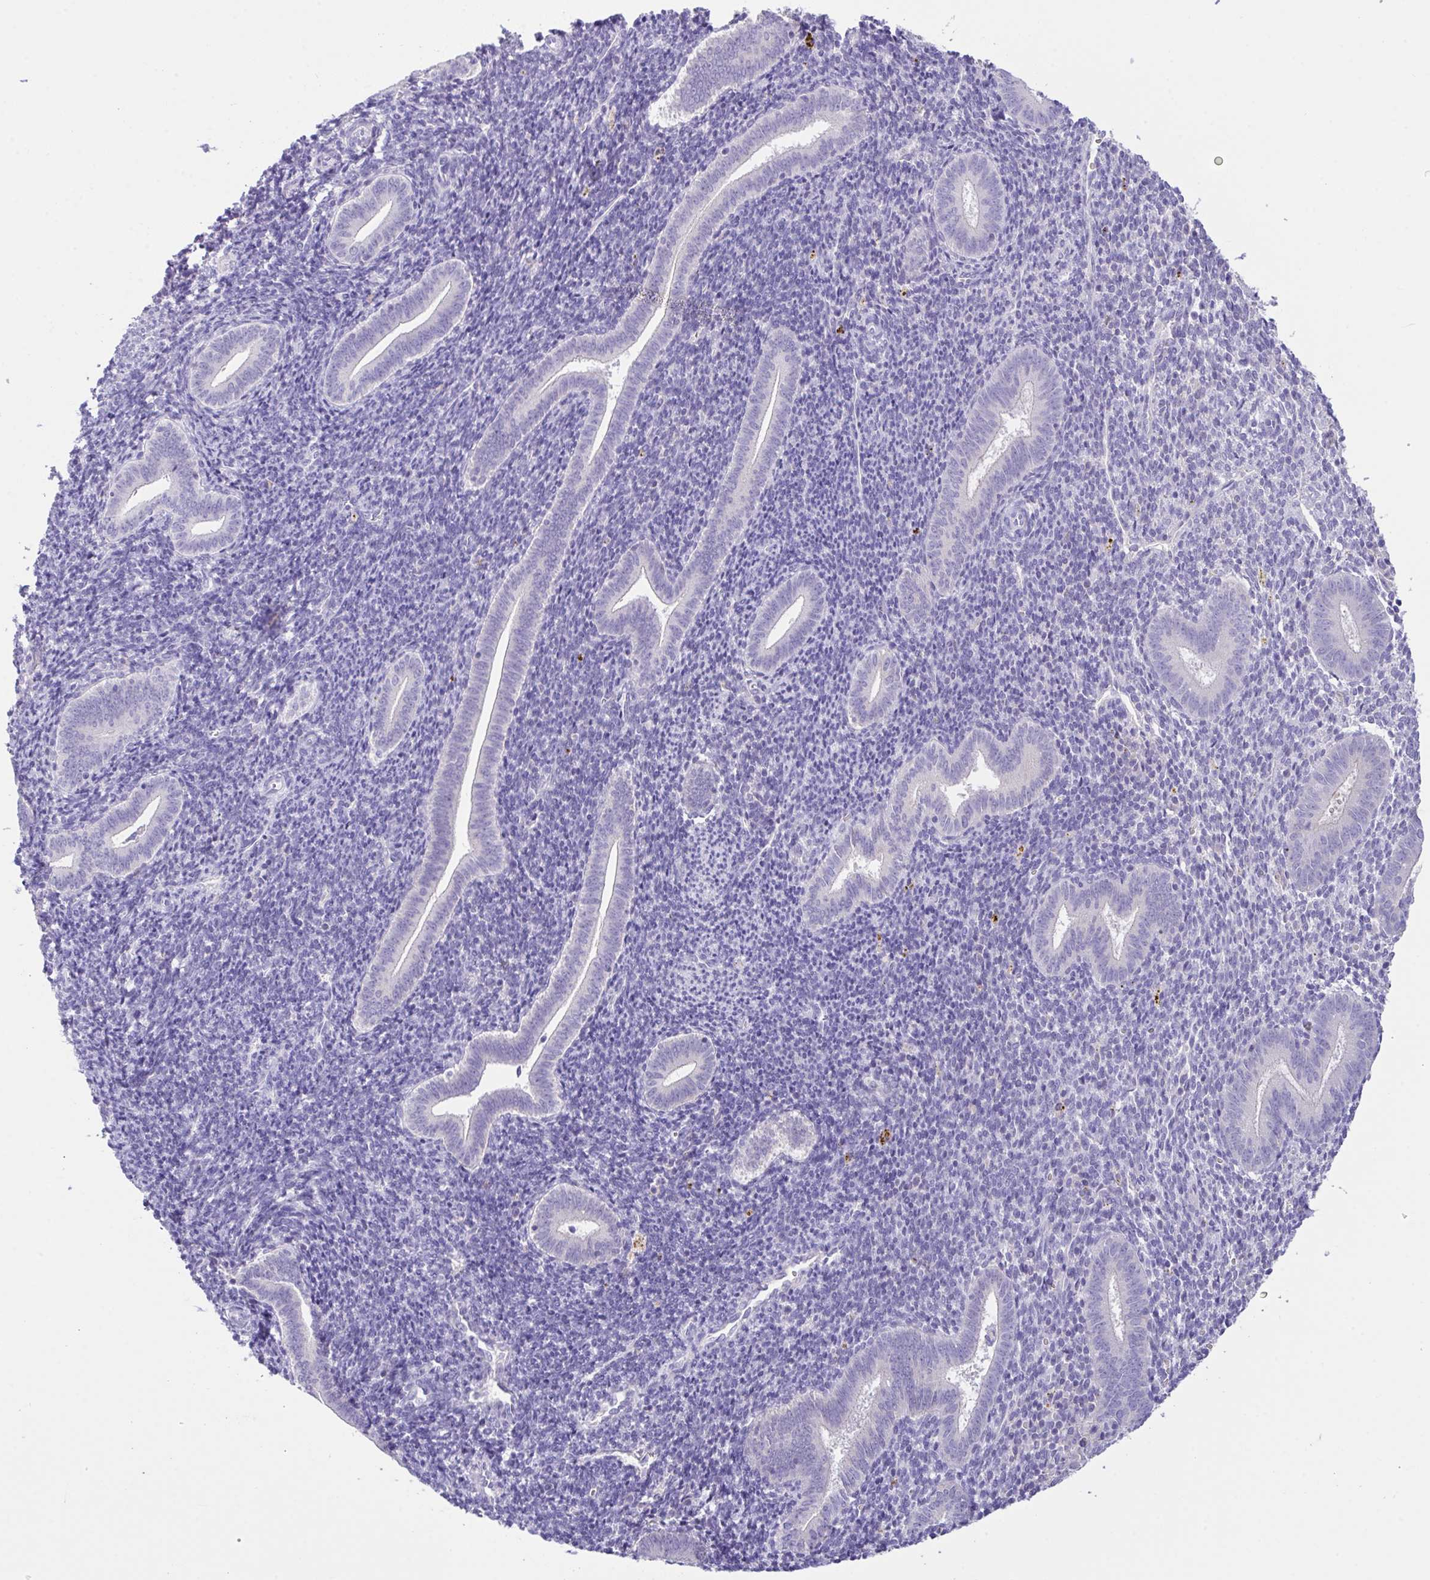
{"staining": {"intensity": "negative", "quantity": "none", "location": "none"}, "tissue": "endometrium", "cell_type": "Cells in endometrial stroma", "image_type": "normal", "snomed": [{"axis": "morphology", "description": "Normal tissue, NOS"}, {"axis": "topography", "description": "Endometrium"}], "caption": "The photomicrograph shows no significant positivity in cells in endometrial stroma of endometrium. (DAB (3,3'-diaminobenzidine) immunohistochemistry (IHC) with hematoxylin counter stain).", "gene": "FBXL20", "patient": {"sex": "female", "age": 25}}